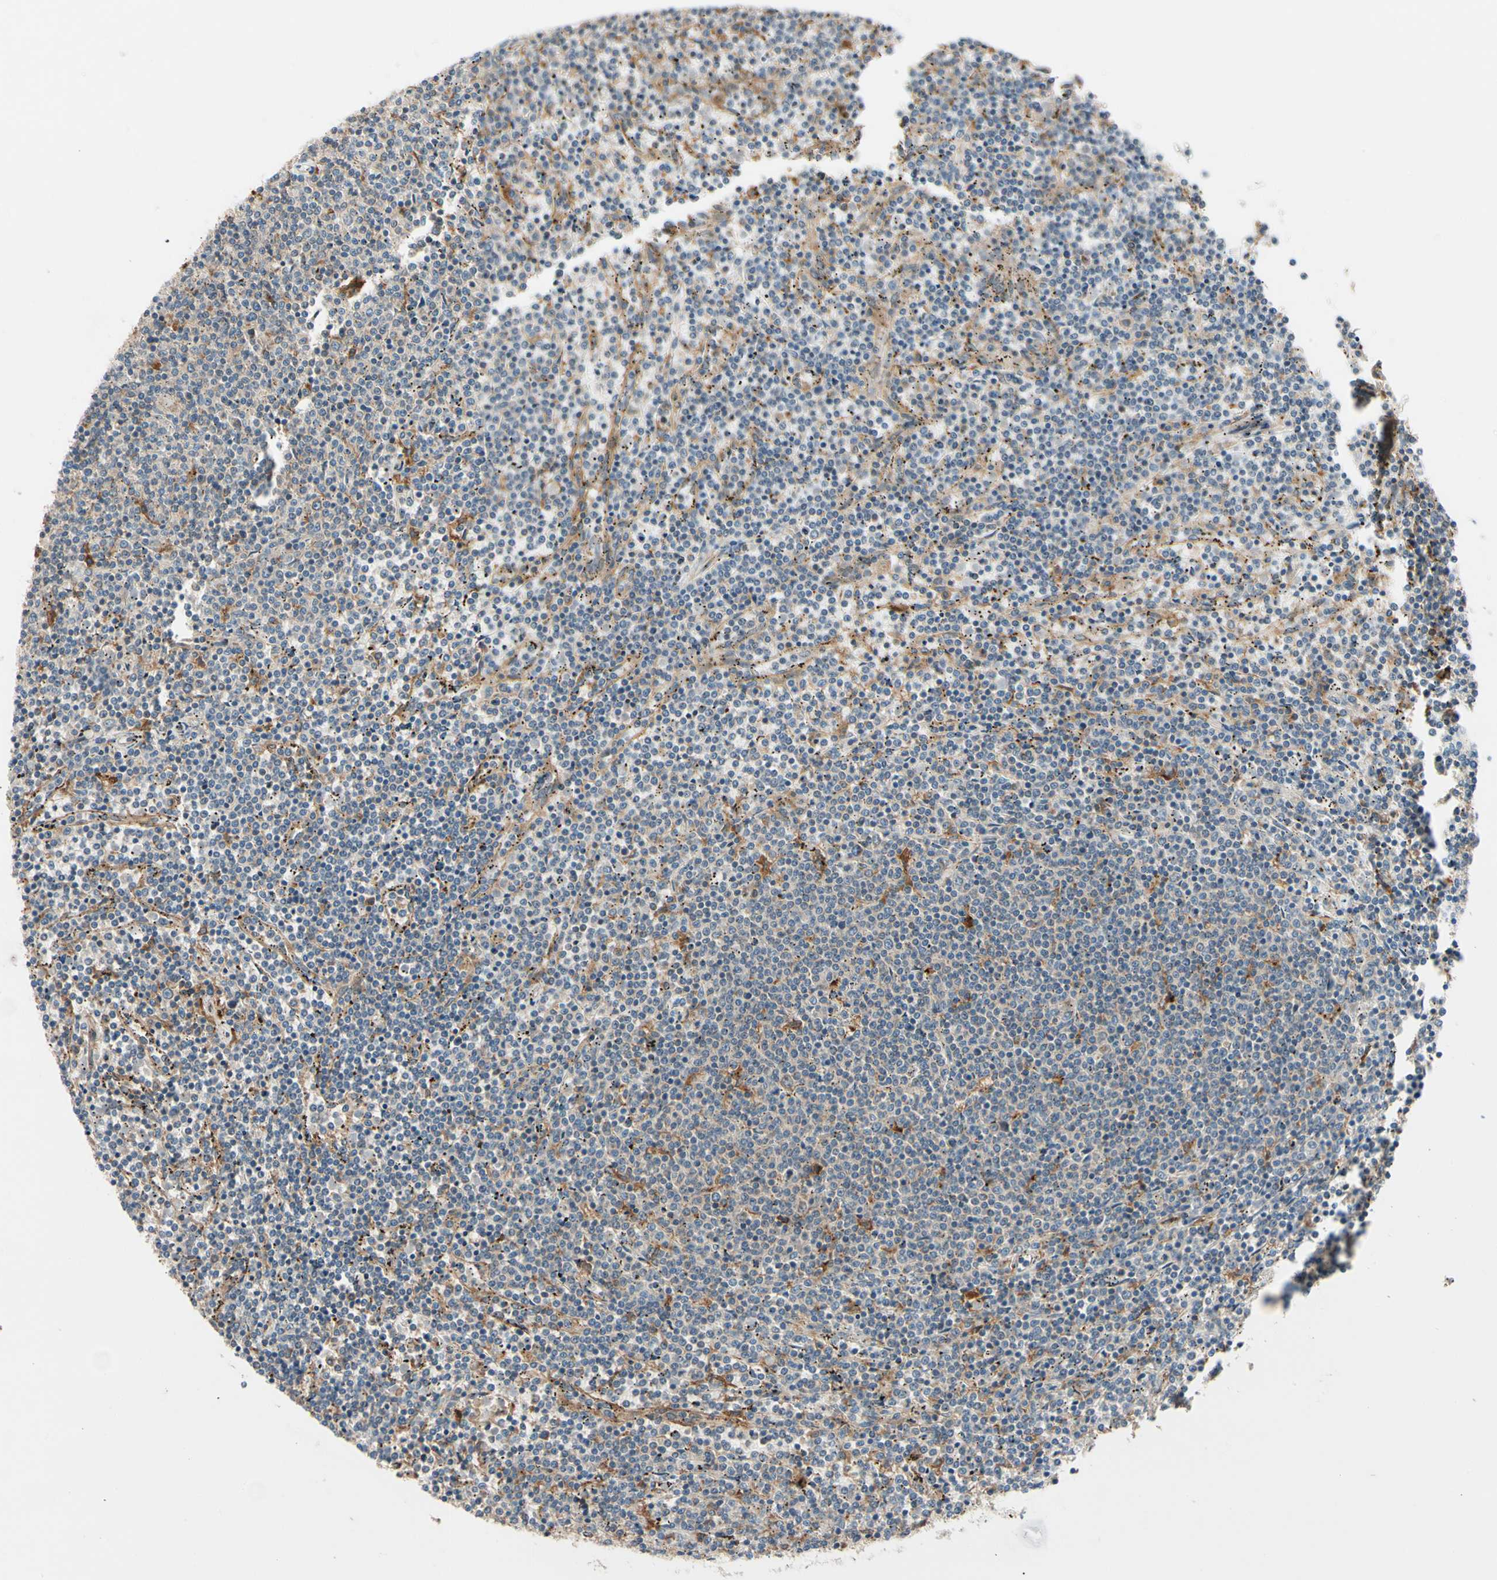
{"staining": {"intensity": "weak", "quantity": "<25%", "location": "cytoplasmic/membranous"}, "tissue": "lymphoma", "cell_type": "Tumor cells", "image_type": "cancer", "snomed": [{"axis": "morphology", "description": "Malignant lymphoma, non-Hodgkin's type, Low grade"}, {"axis": "topography", "description": "Spleen"}], "caption": "The immunohistochemistry photomicrograph has no significant staining in tumor cells of lymphoma tissue.", "gene": "PHYH", "patient": {"sex": "female", "age": 50}}